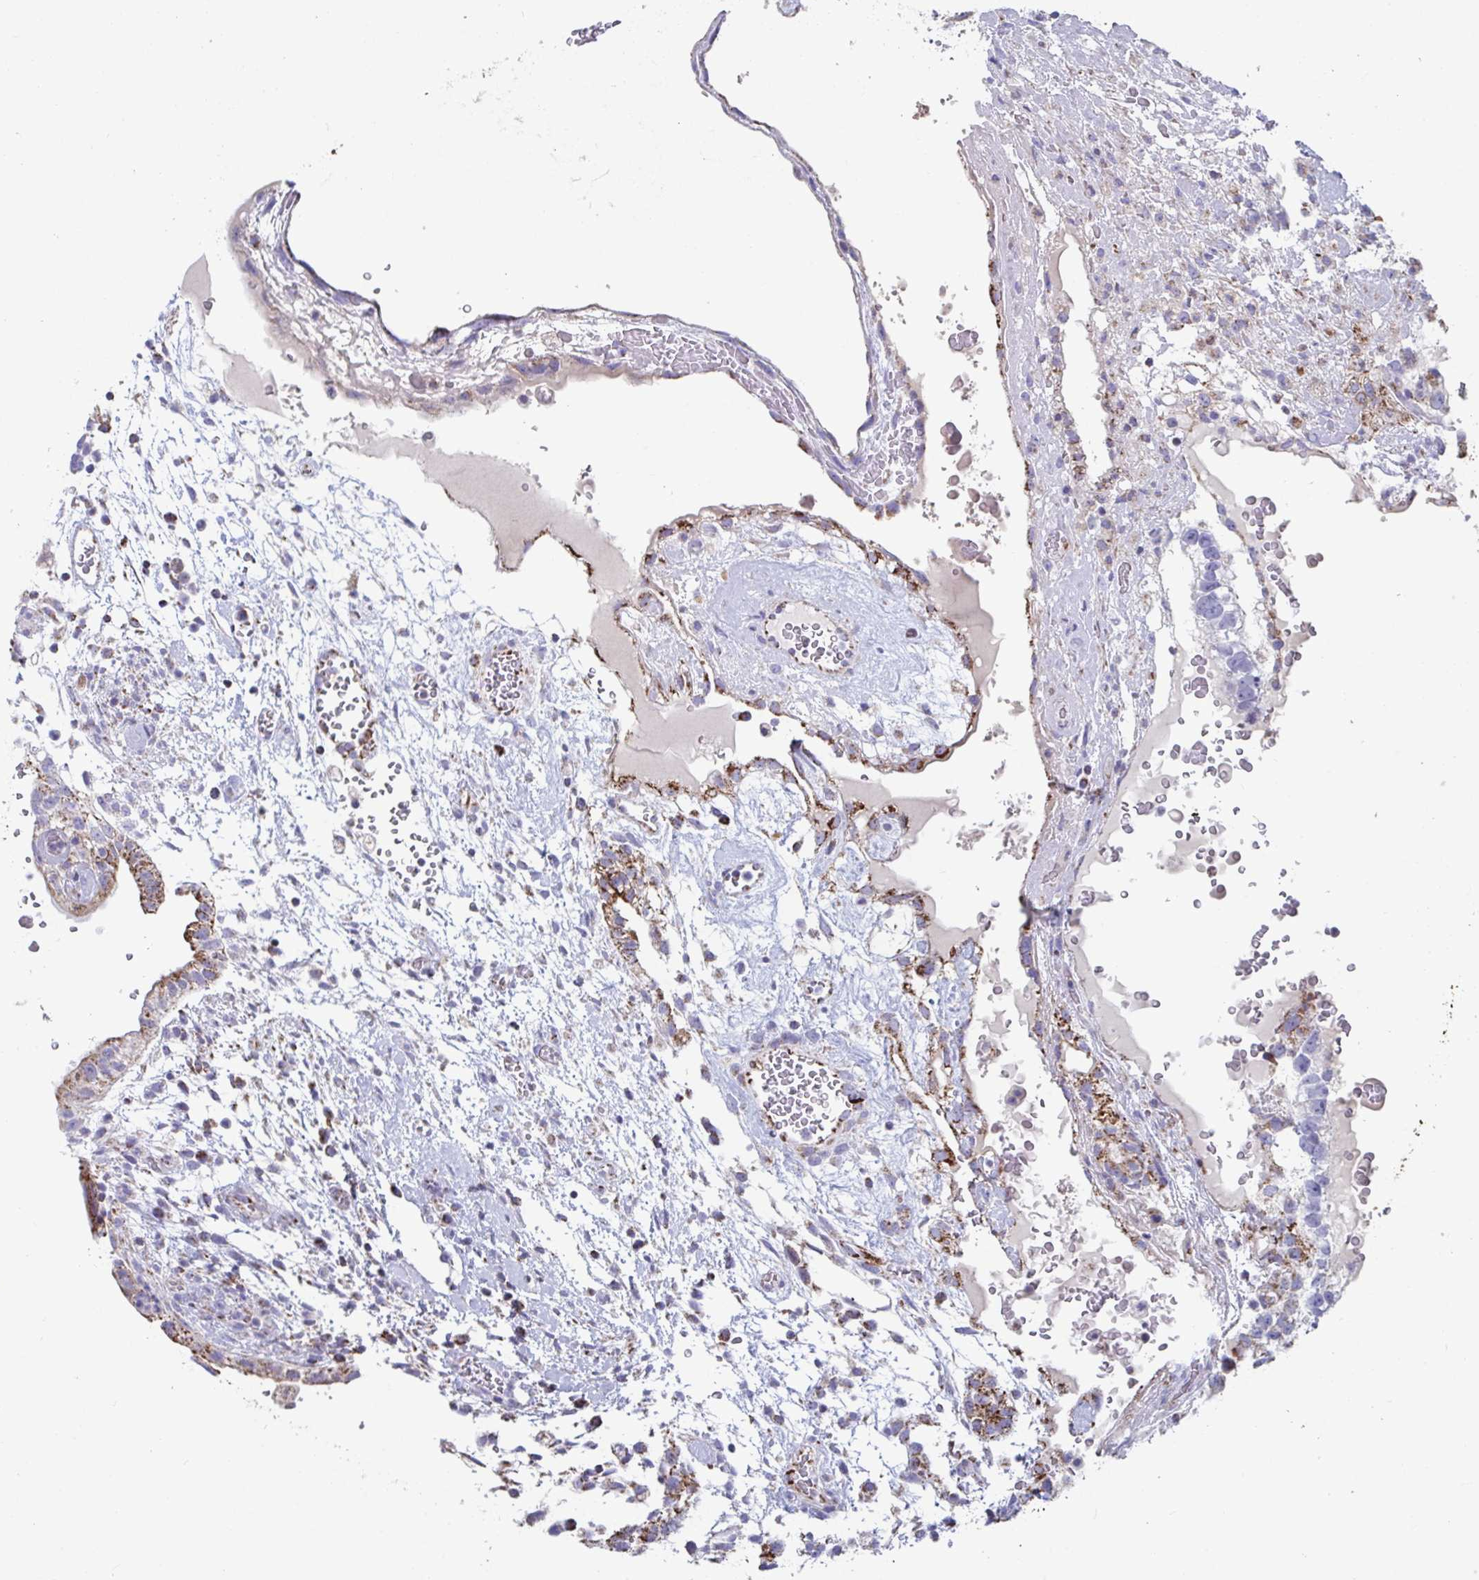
{"staining": {"intensity": "strong", "quantity": "25%-75%", "location": "cytoplasmic/membranous"}, "tissue": "testis cancer", "cell_type": "Tumor cells", "image_type": "cancer", "snomed": [{"axis": "morphology", "description": "Carcinoma, Embryonal, NOS"}, {"axis": "topography", "description": "Testis"}], "caption": "Protein staining by immunohistochemistry reveals strong cytoplasmic/membranous staining in about 25%-75% of tumor cells in testis cancer.", "gene": "BCAT2", "patient": {"sex": "male", "age": 32}}